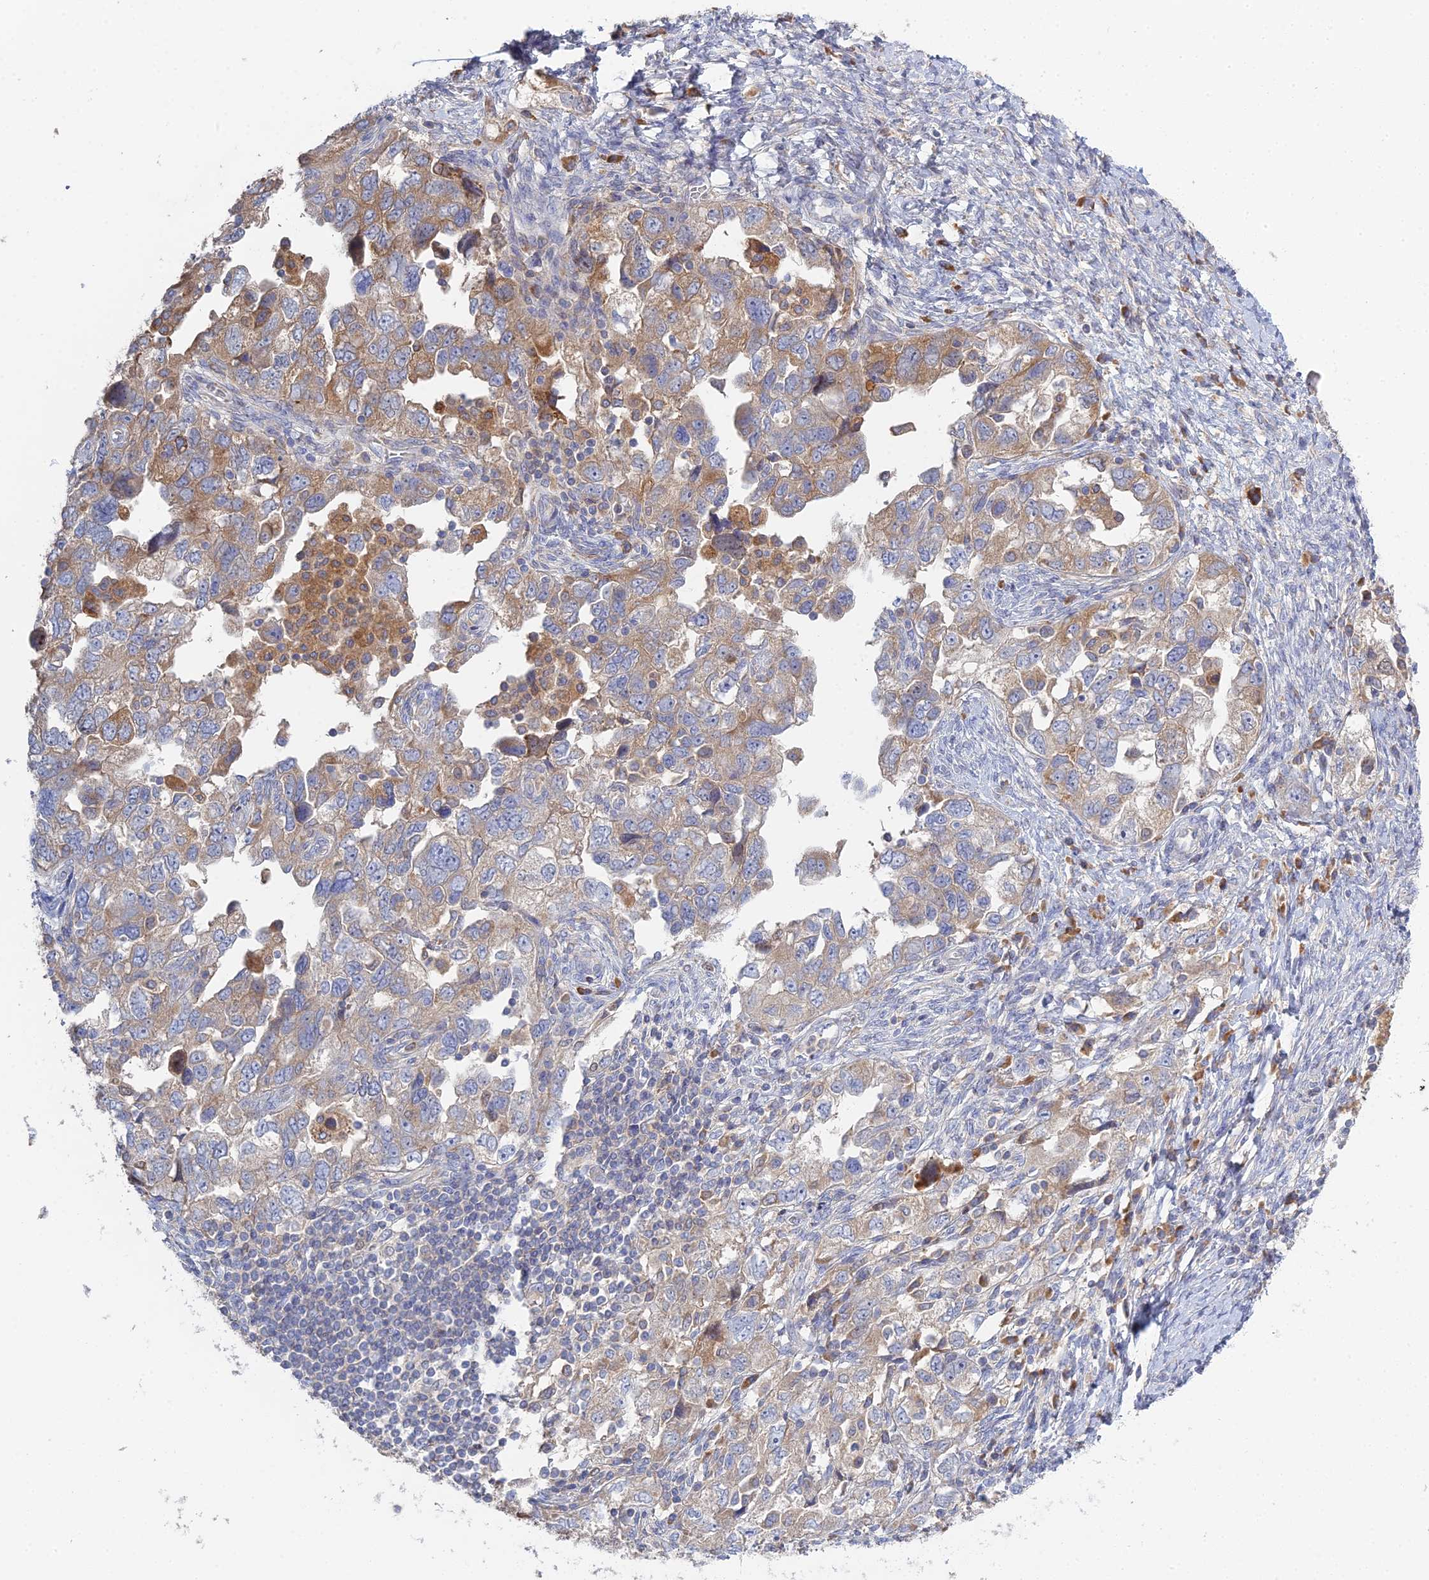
{"staining": {"intensity": "moderate", "quantity": "<25%", "location": "cytoplasmic/membranous"}, "tissue": "ovarian cancer", "cell_type": "Tumor cells", "image_type": "cancer", "snomed": [{"axis": "morphology", "description": "Carcinoma, NOS"}, {"axis": "morphology", "description": "Cystadenocarcinoma, serous, NOS"}, {"axis": "topography", "description": "Ovary"}], "caption": "IHC photomicrograph of human ovarian cancer (carcinoma) stained for a protein (brown), which exhibits low levels of moderate cytoplasmic/membranous staining in approximately <25% of tumor cells.", "gene": "TRAPPC6A", "patient": {"sex": "female", "age": 69}}